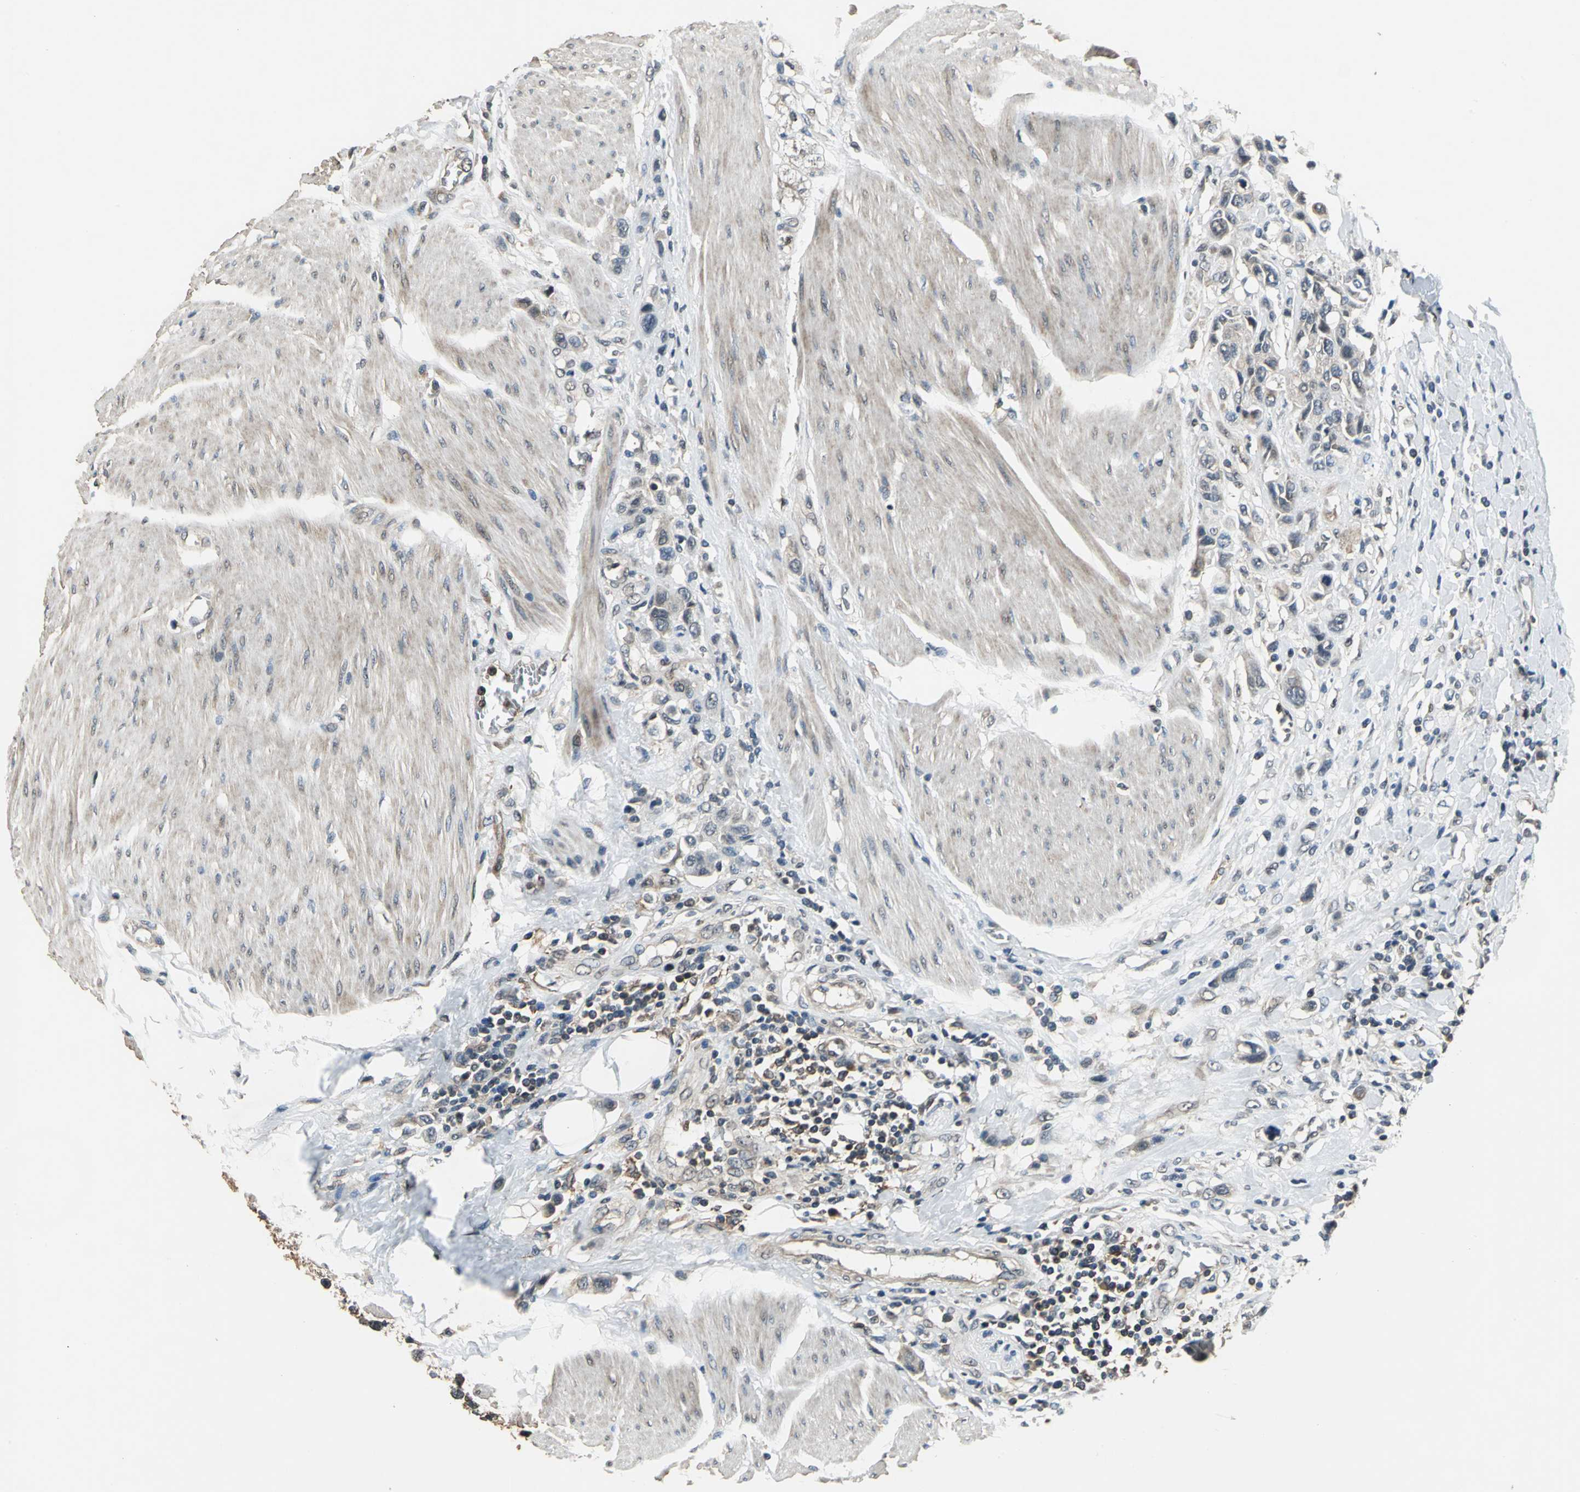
{"staining": {"intensity": "negative", "quantity": "none", "location": "none"}, "tissue": "urothelial cancer", "cell_type": "Tumor cells", "image_type": "cancer", "snomed": [{"axis": "morphology", "description": "Urothelial carcinoma, High grade"}, {"axis": "topography", "description": "Urinary bladder"}], "caption": "High power microscopy micrograph of an immunohistochemistry photomicrograph of high-grade urothelial carcinoma, revealing no significant positivity in tumor cells. Nuclei are stained in blue.", "gene": "EIF2B2", "patient": {"sex": "male", "age": 50}}